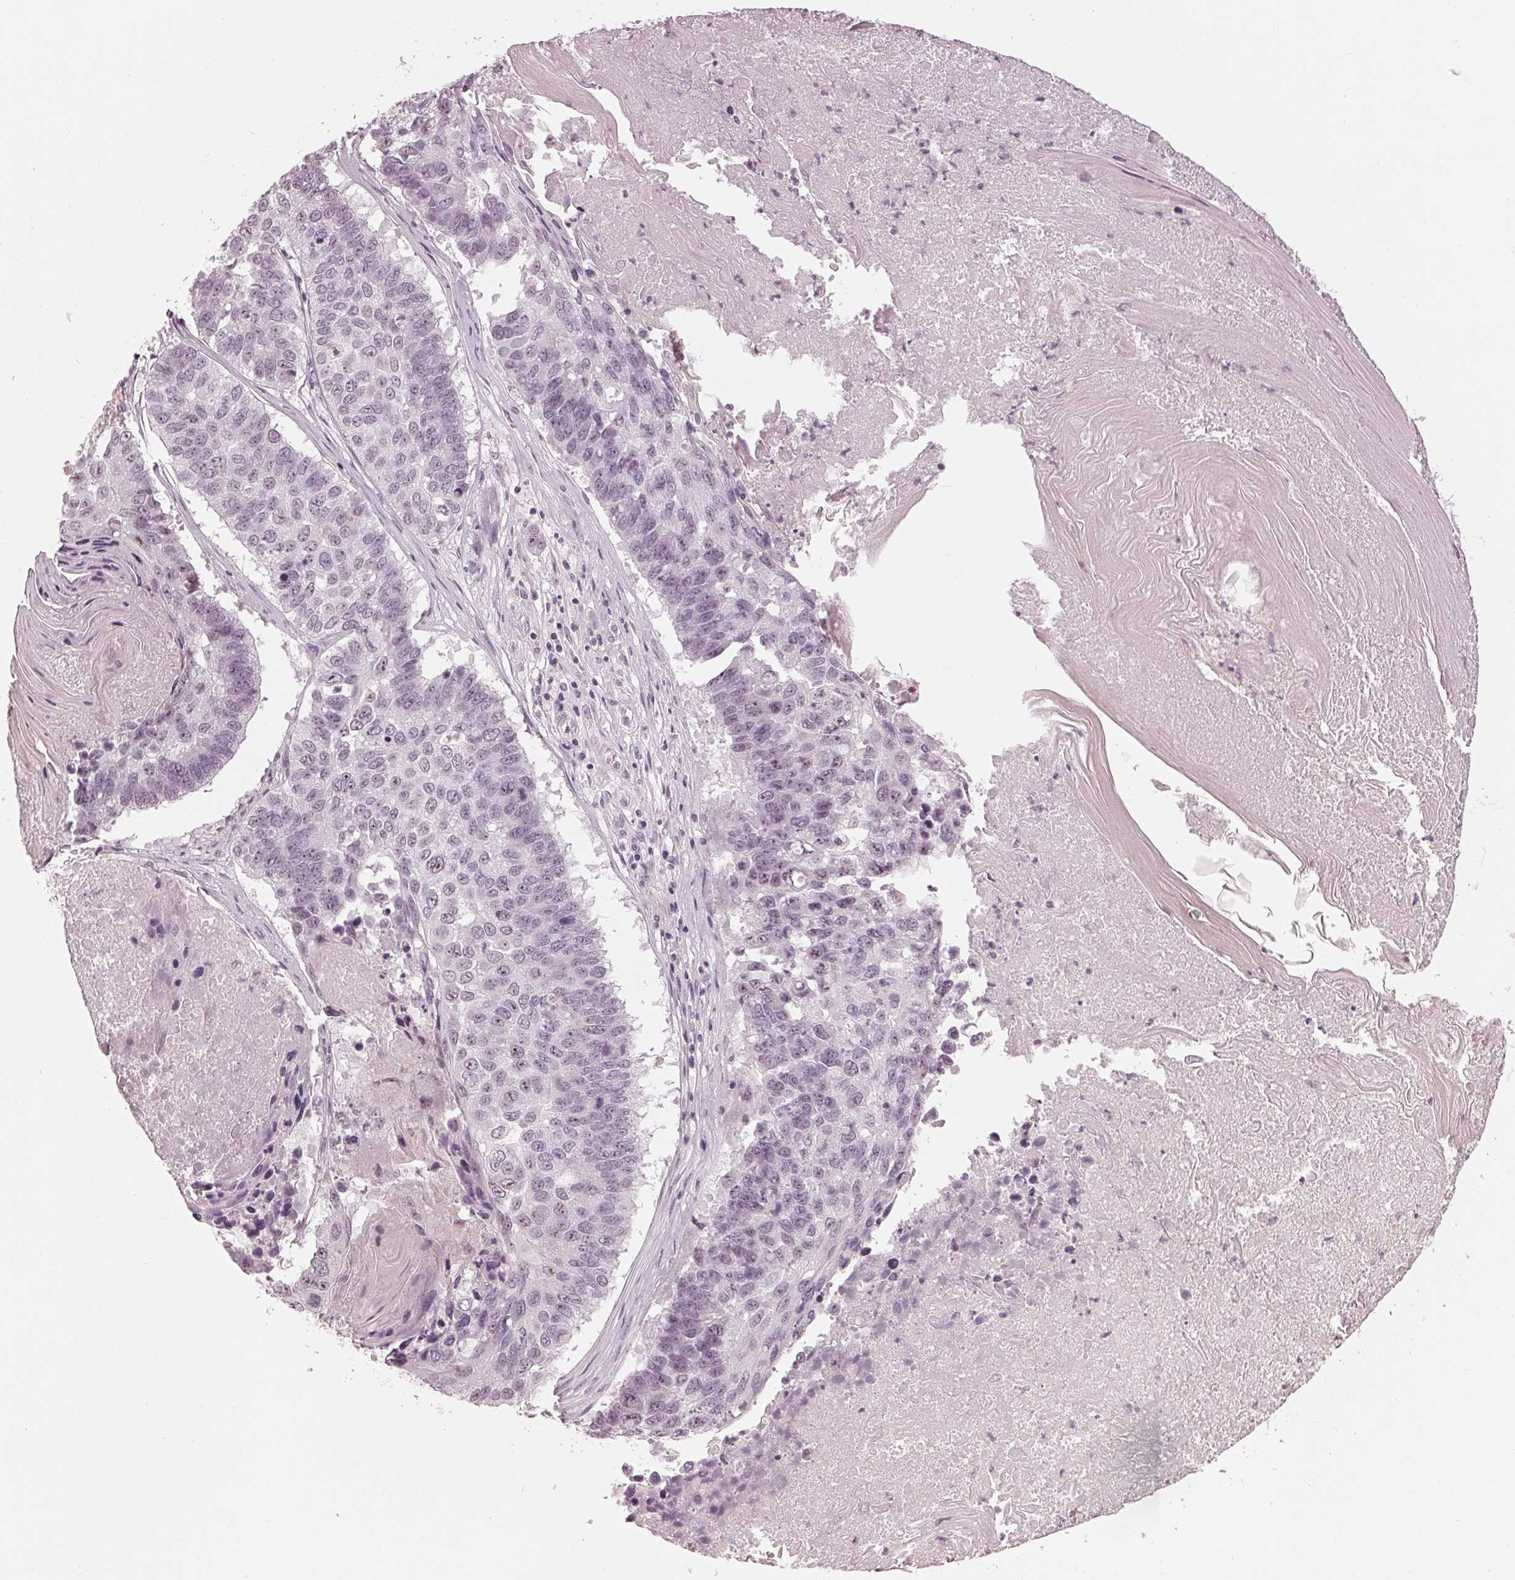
{"staining": {"intensity": "weak", "quantity": "<25%", "location": "nuclear"}, "tissue": "lung cancer", "cell_type": "Tumor cells", "image_type": "cancer", "snomed": [{"axis": "morphology", "description": "Squamous cell carcinoma, NOS"}, {"axis": "topography", "description": "Lung"}], "caption": "Immunohistochemistry photomicrograph of lung cancer (squamous cell carcinoma) stained for a protein (brown), which displays no positivity in tumor cells.", "gene": "ADPRHL1", "patient": {"sex": "male", "age": 73}}